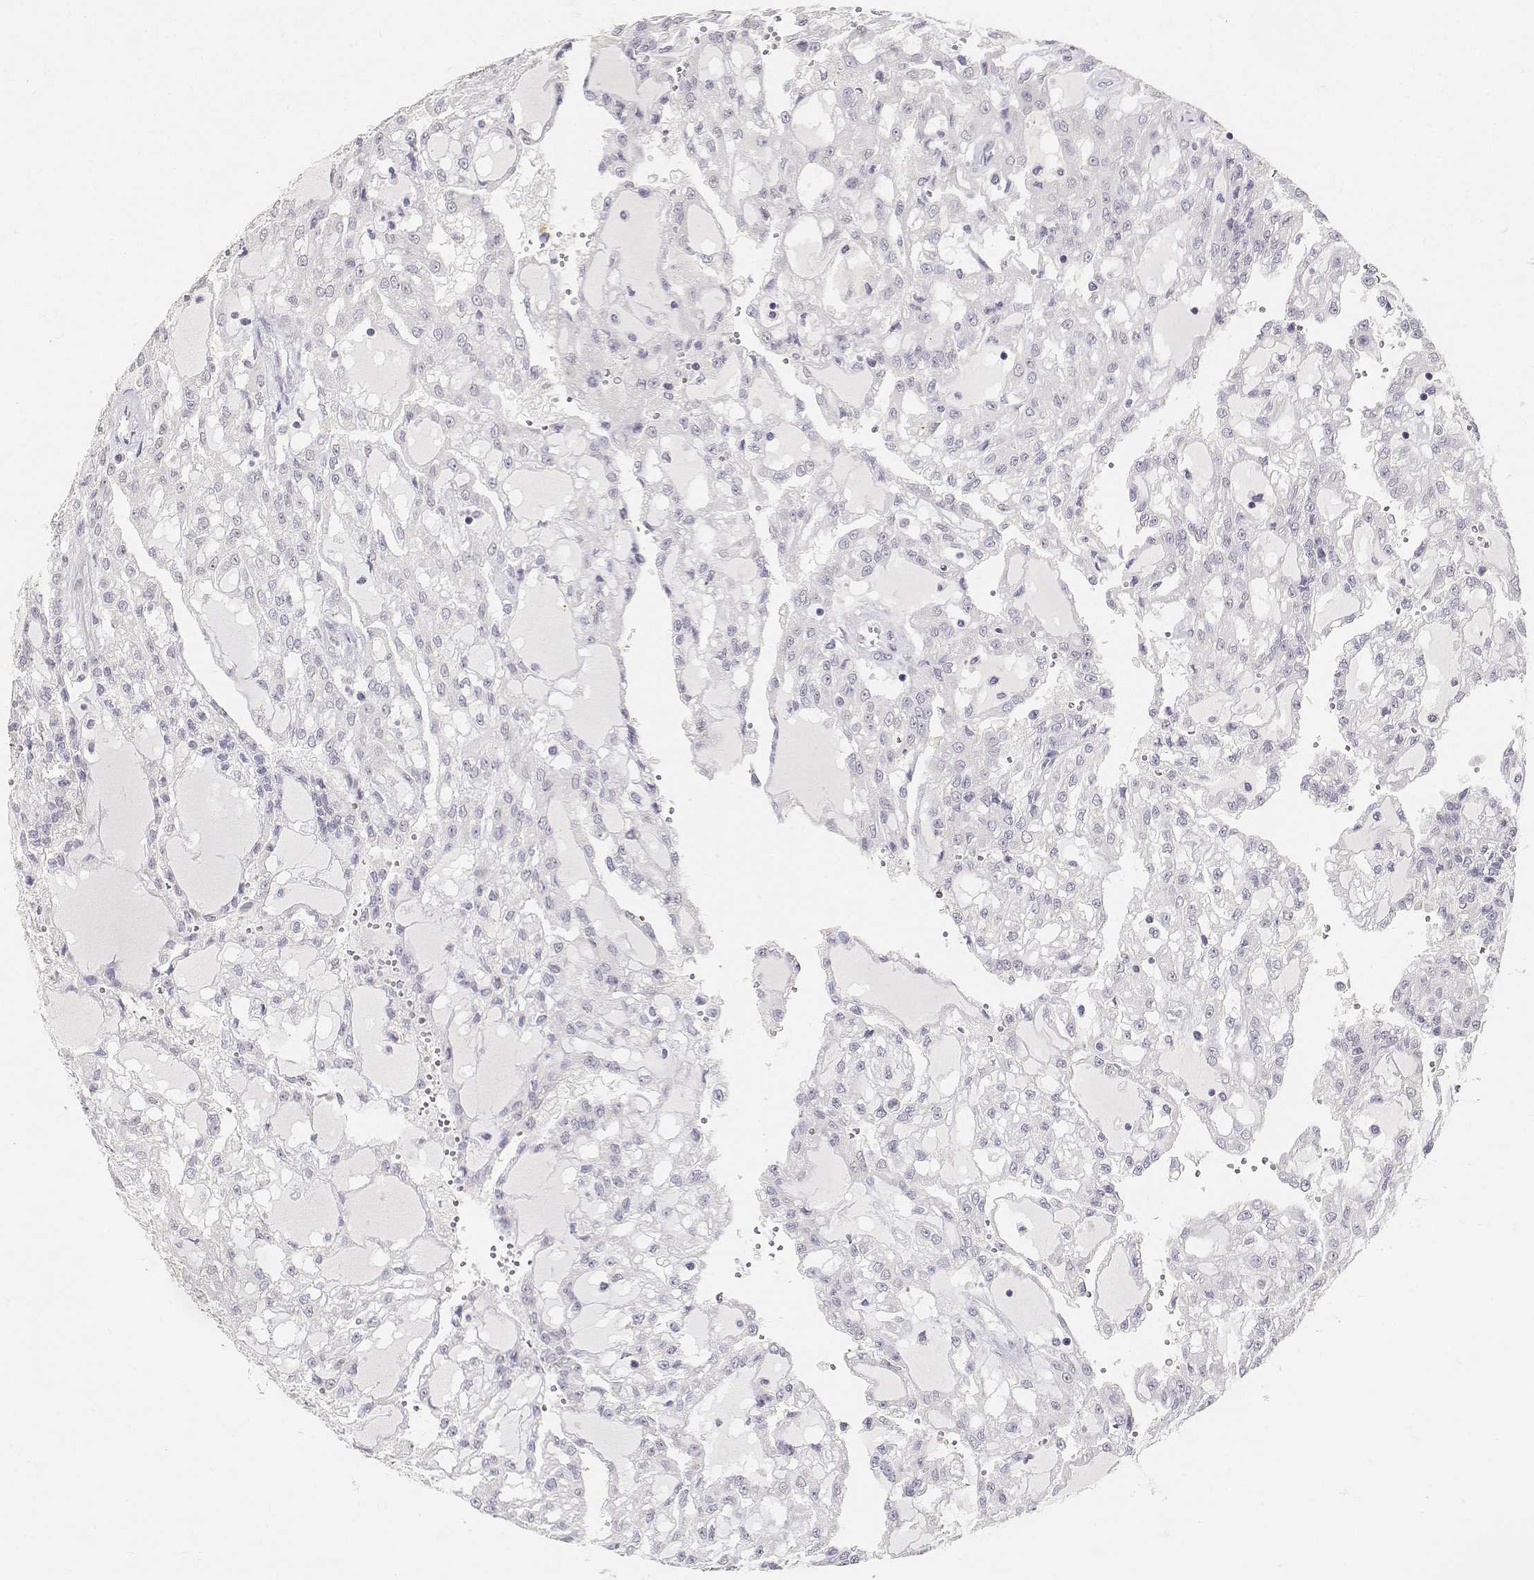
{"staining": {"intensity": "negative", "quantity": "none", "location": "none"}, "tissue": "renal cancer", "cell_type": "Tumor cells", "image_type": "cancer", "snomed": [{"axis": "morphology", "description": "Adenocarcinoma, NOS"}, {"axis": "topography", "description": "Kidney"}], "caption": "This is a micrograph of IHC staining of renal adenocarcinoma, which shows no staining in tumor cells. (DAB (3,3'-diaminobenzidine) immunohistochemistry visualized using brightfield microscopy, high magnification).", "gene": "PAEP", "patient": {"sex": "male", "age": 63}}